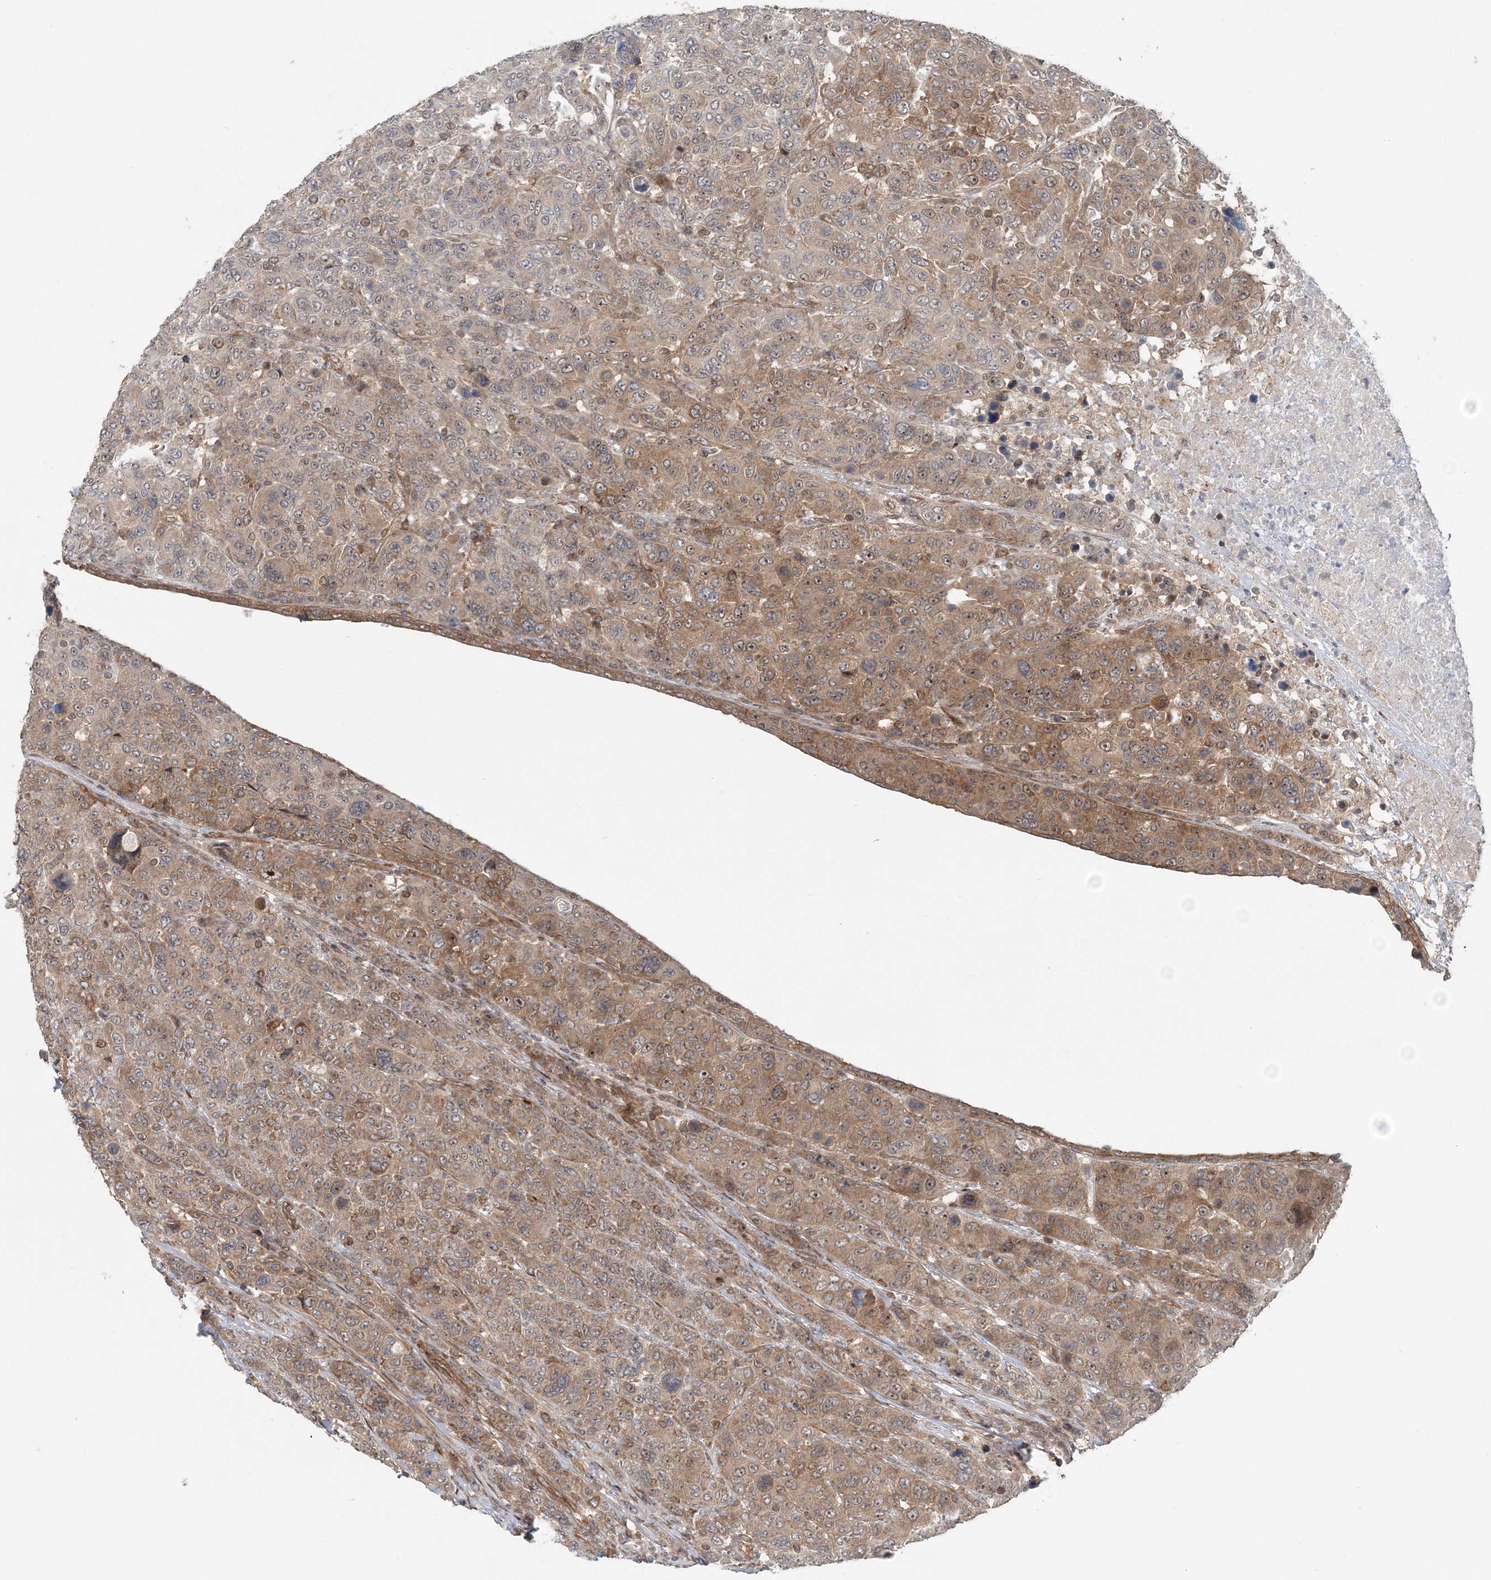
{"staining": {"intensity": "moderate", "quantity": ">75%", "location": "cytoplasmic/membranous"}, "tissue": "breast cancer", "cell_type": "Tumor cells", "image_type": "cancer", "snomed": [{"axis": "morphology", "description": "Duct carcinoma"}, {"axis": "topography", "description": "Breast"}], "caption": "DAB (3,3'-diaminobenzidine) immunohistochemical staining of breast cancer (intraductal carcinoma) shows moderate cytoplasmic/membranous protein staining in approximately >75% of tumor cells.", "gene": "GEMIN5", "patient": {"sex": "female", "age": 37}}